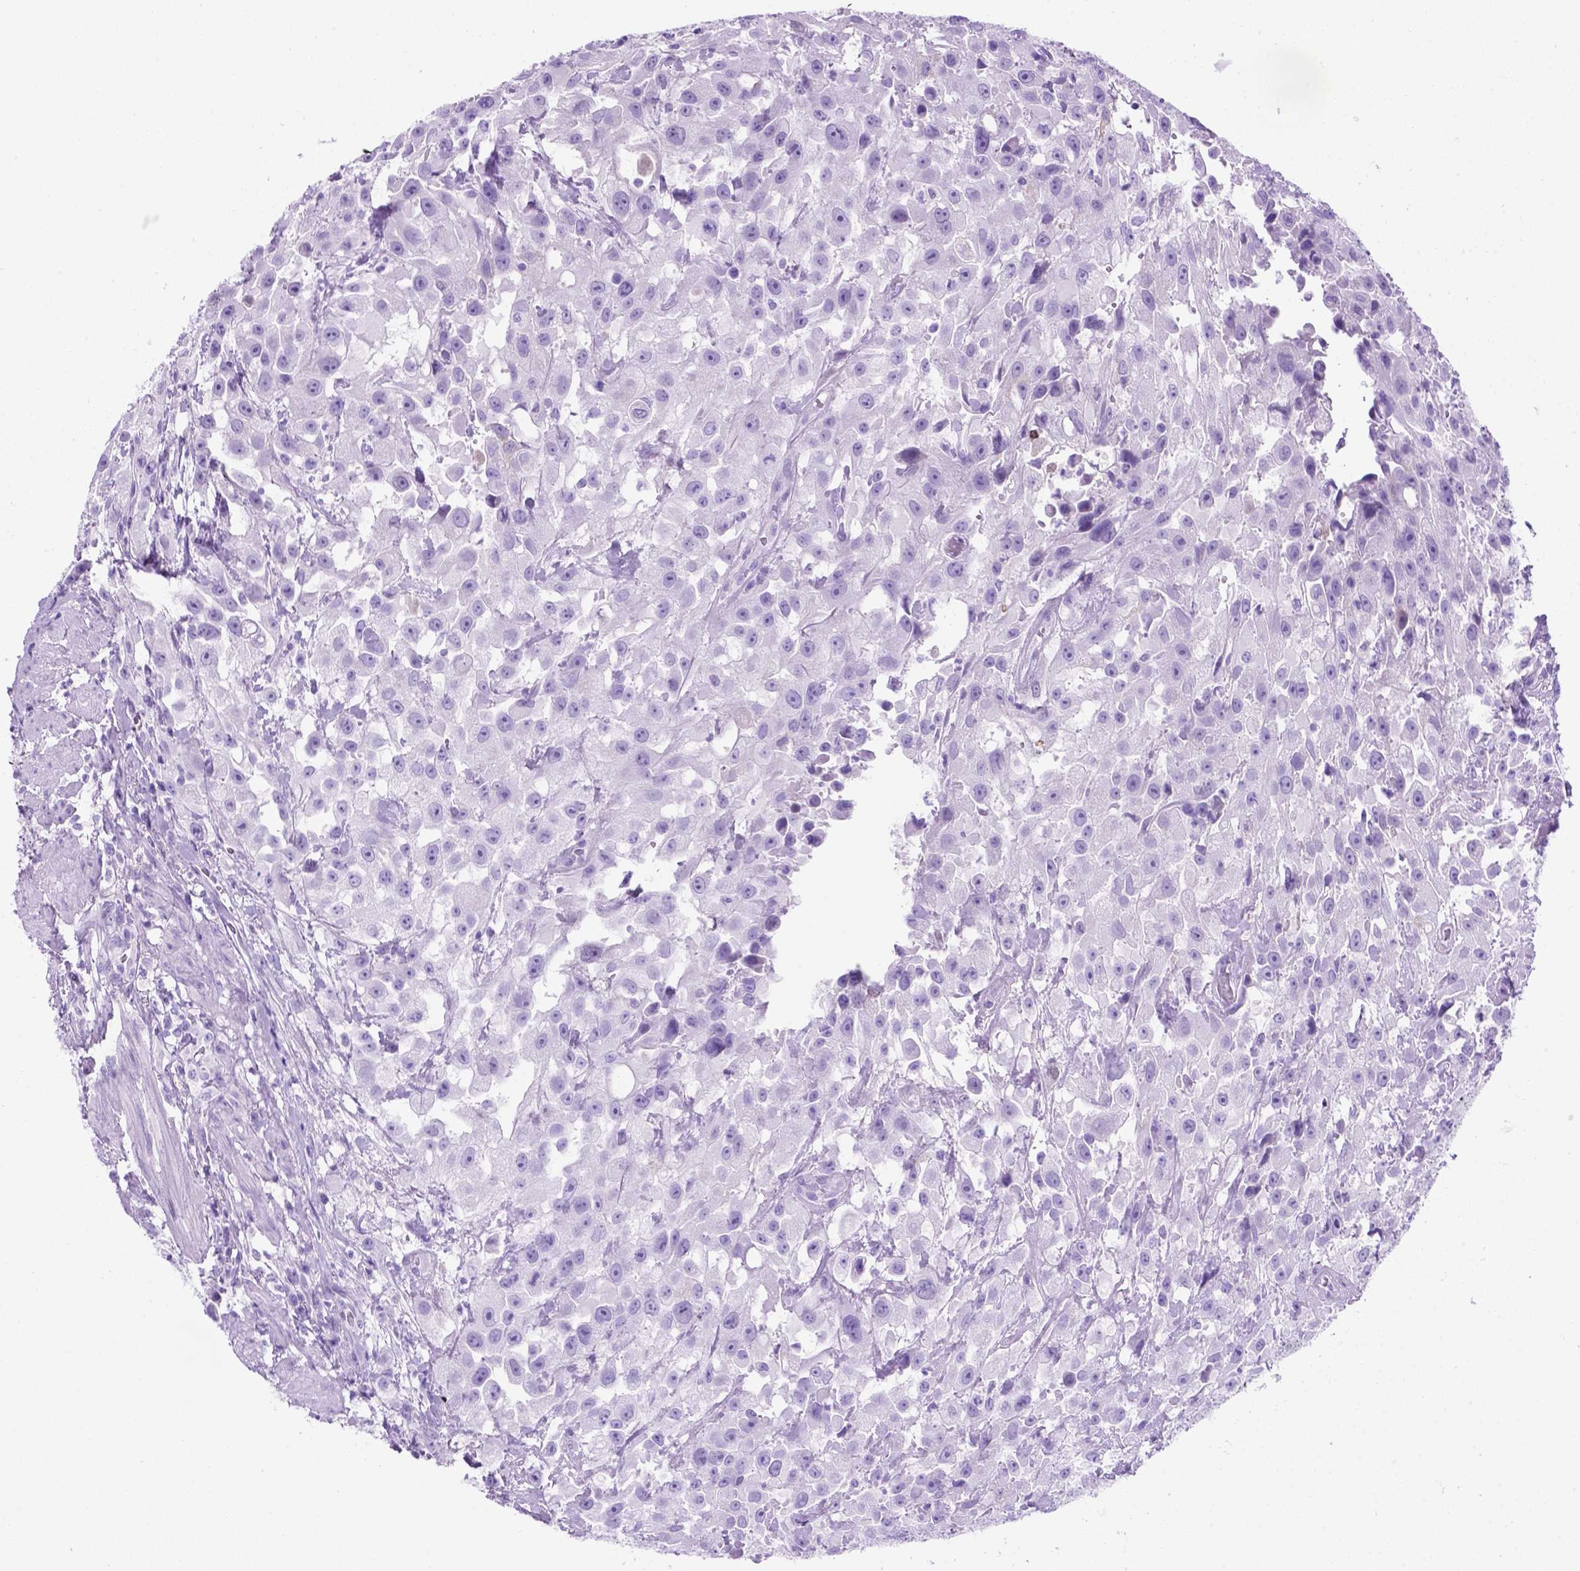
{"staining": {"intensity": "negative", "quantity": "none", "location": "none"}, "tissue": "urothelial cancer", "cell_type": "Tumor cells", "image_type": "cancer", "snomed": [{"axis": "morphology", "description": "Urothelial carcinoma, High grade"}, {"axis": "topography", "description": "Urinary bladder"}], "caption": "High power microscopy photomicrograph of an immunohistochemistry image of urothelial cancer, revealing no significant expression in tumor cells.", "gene": "C17orf107", "patient": {"sex": "male", "age": 79}}